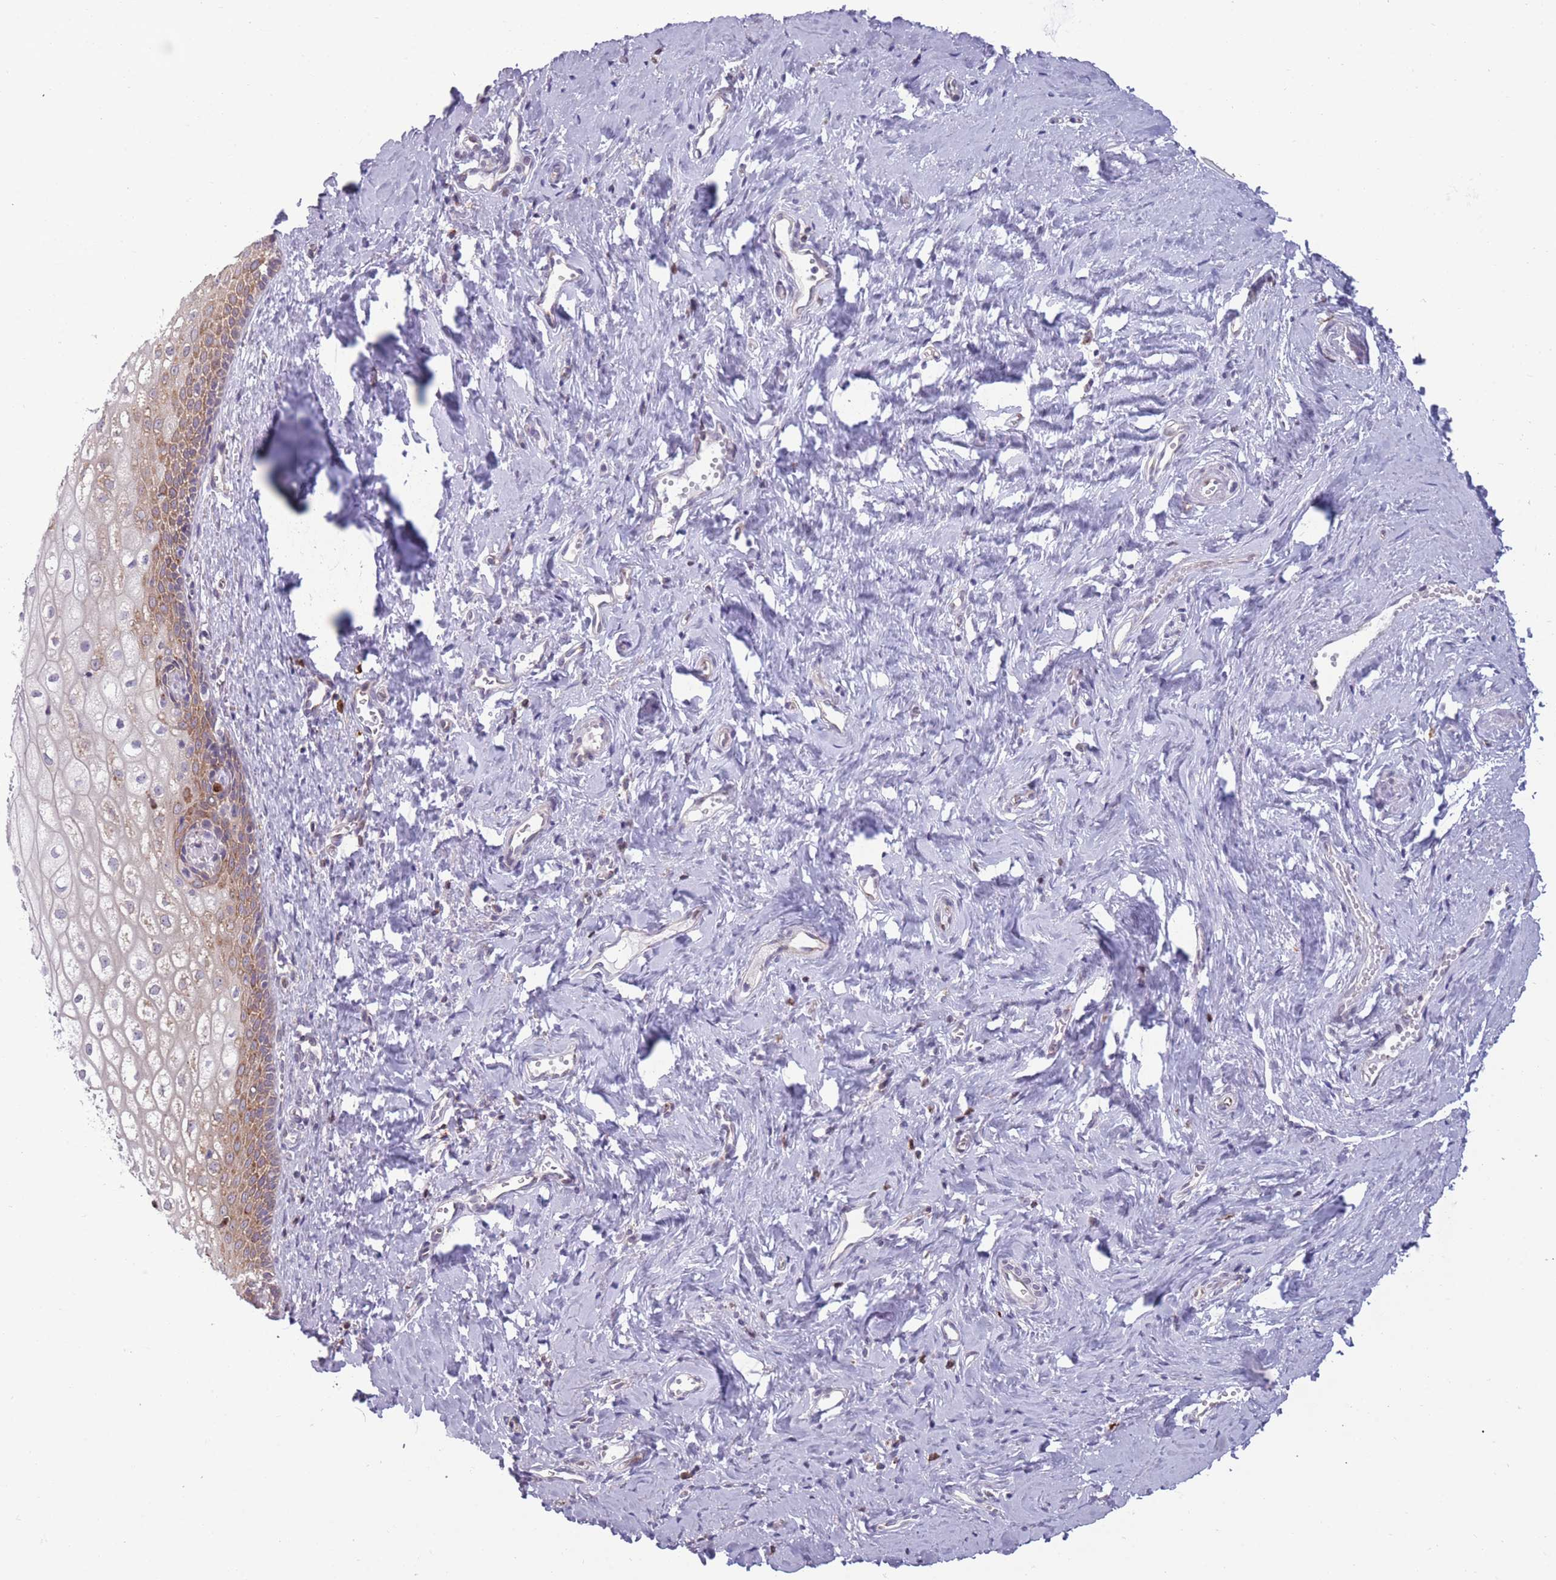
{"staining": {"intensity": "moderate", "quantity": "25%-75%", "location": "cytoplasmic/membranous"}, "tissue": "vagina", "cell_type": "Squamous epithelial cells", "image_type": "normal", "snomed": [{"axis": "morphology", "description": "Normal tissue, NOS"}, {"axis": "topography", "description": "Vagina"}], "caption": "High-magnification brightfield microscopy of normal vagina stained with DAB (brown) and counterstained with hematoxylin (blue). squamous epithelial cells exhibit moderate cytoplasmic/membranous staining is present in approximately25%-75% of cells.", "gene": "TMEM121", "patient": {"sex": "female", "age": 59}}